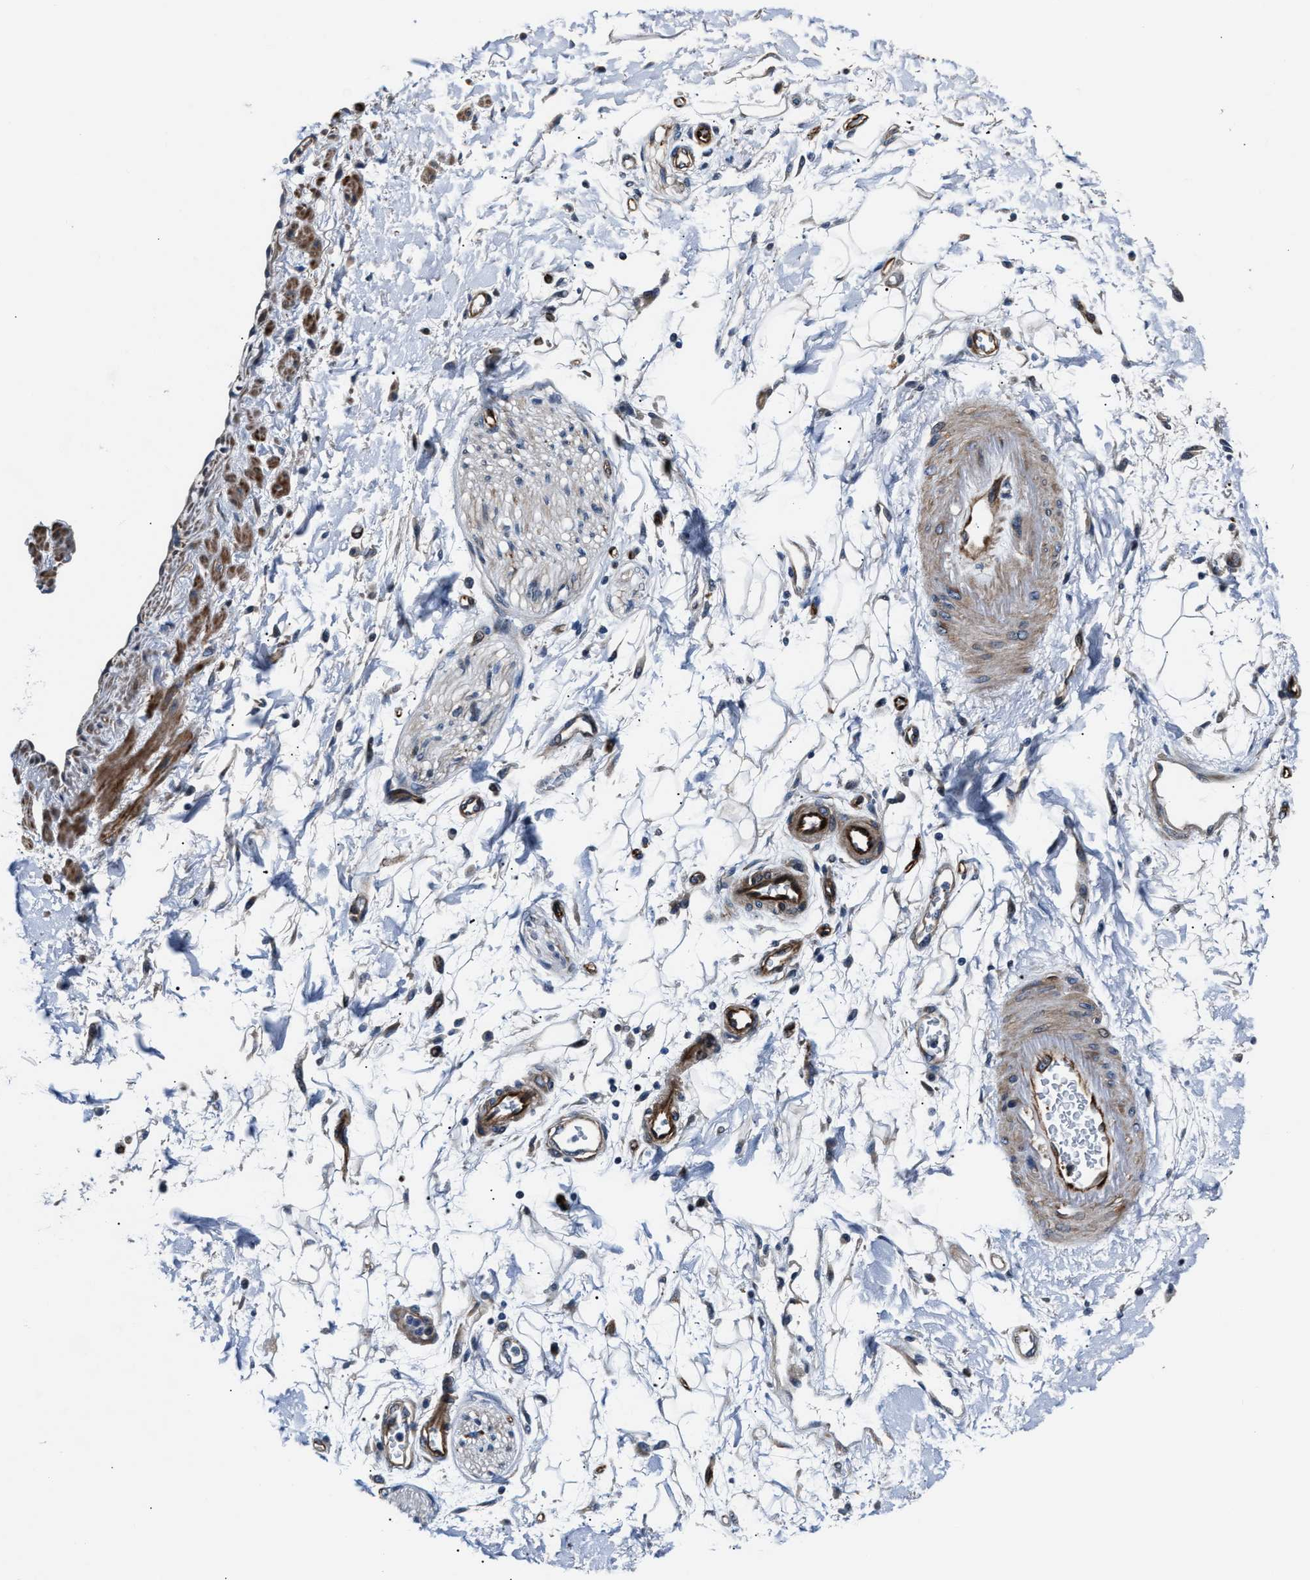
{"staining": {"intensity": "weak", "quantity": "25%-75%", "location": "cytoplasmic/membranous"}, "tissue": "adipose tissue", "cell_type": "Adipocytes", "image_type": "normal", "snomed": [{"axis": "morphology", "description": "Normal tissue, NOS"}, {"axis": "morphology", "description": "Adenocarcinoma, NOS"}, {"axis": "topography", "description": "Duodenum"}, {"axis": "topography", "description": "Peripheral nerve tissue"}], "caption": "Protein staining of unremarkable adipose tissue demonstrates weak cytoplasmic/membranous staining in approximately 25%-75% of adipocytes. Using DAB (brown) and hematoxylin (blue) stains, captured at high magnification using brightfield microscopy.", "gene": "MPDZ", "patient": {"sex": "female", "age": 60}}